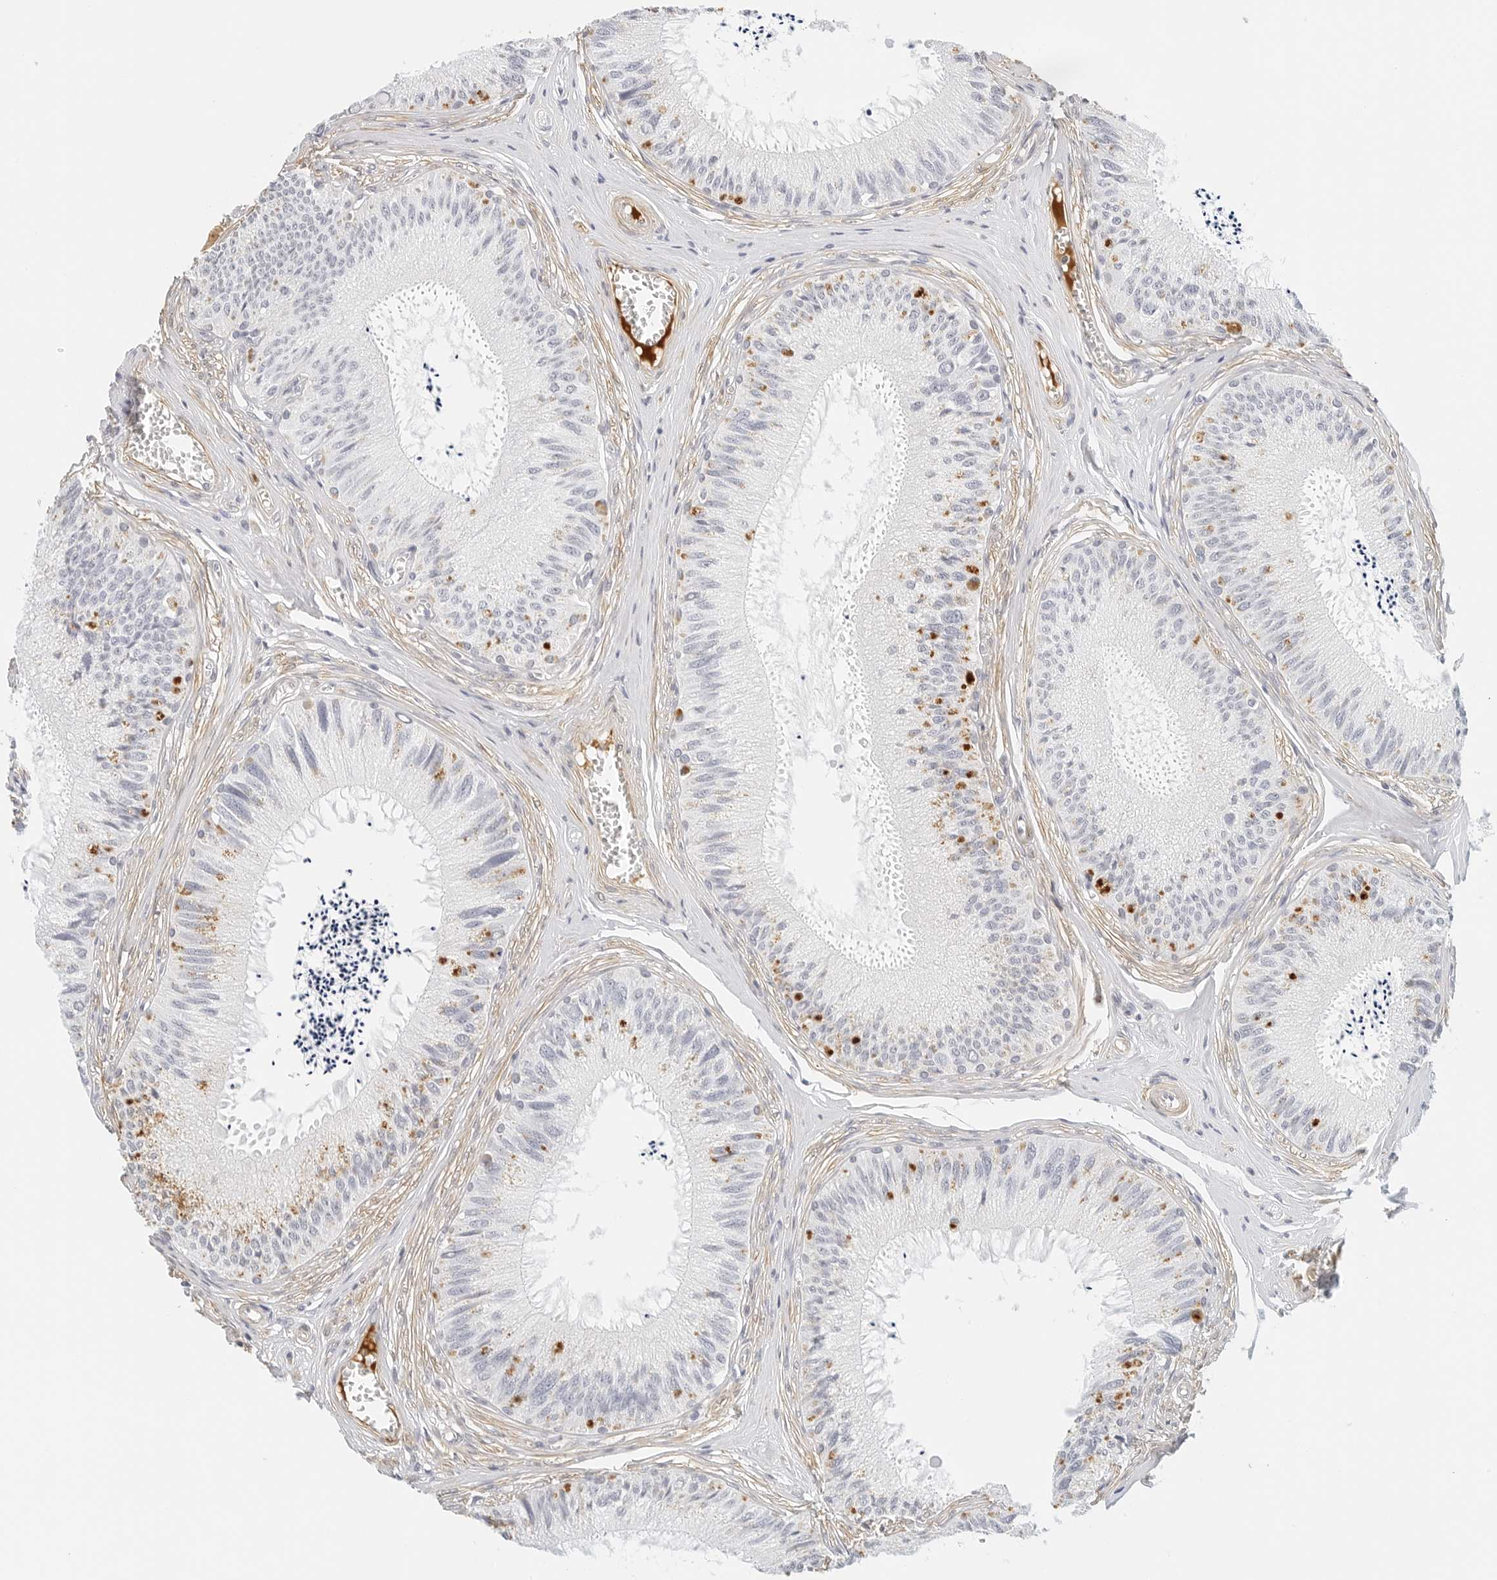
{"staining": {"intensity": "moderate", "quantity": "<25%", "location": "cytoplasmic/membranous"}, "tissue": "epididymis", "cell_type": "Glandular cells", "image_type": "normal", "snomed": [{"axis": "morphology", "description": "Normal tissue, NOS"}, {"axis": "topography", "description": "Epididymis"}], "caption": "IHC histopathology image of normal epididymis: human epididymis stained using IHC shows low levels of moderate protein expression localized specifically in the cytoplasmic/membranous of glandular cells, appearing as a cytoplasmic/membranous brown color.", "gene": "PKDCC", "patient": {"sex": "male", "age": 79}}